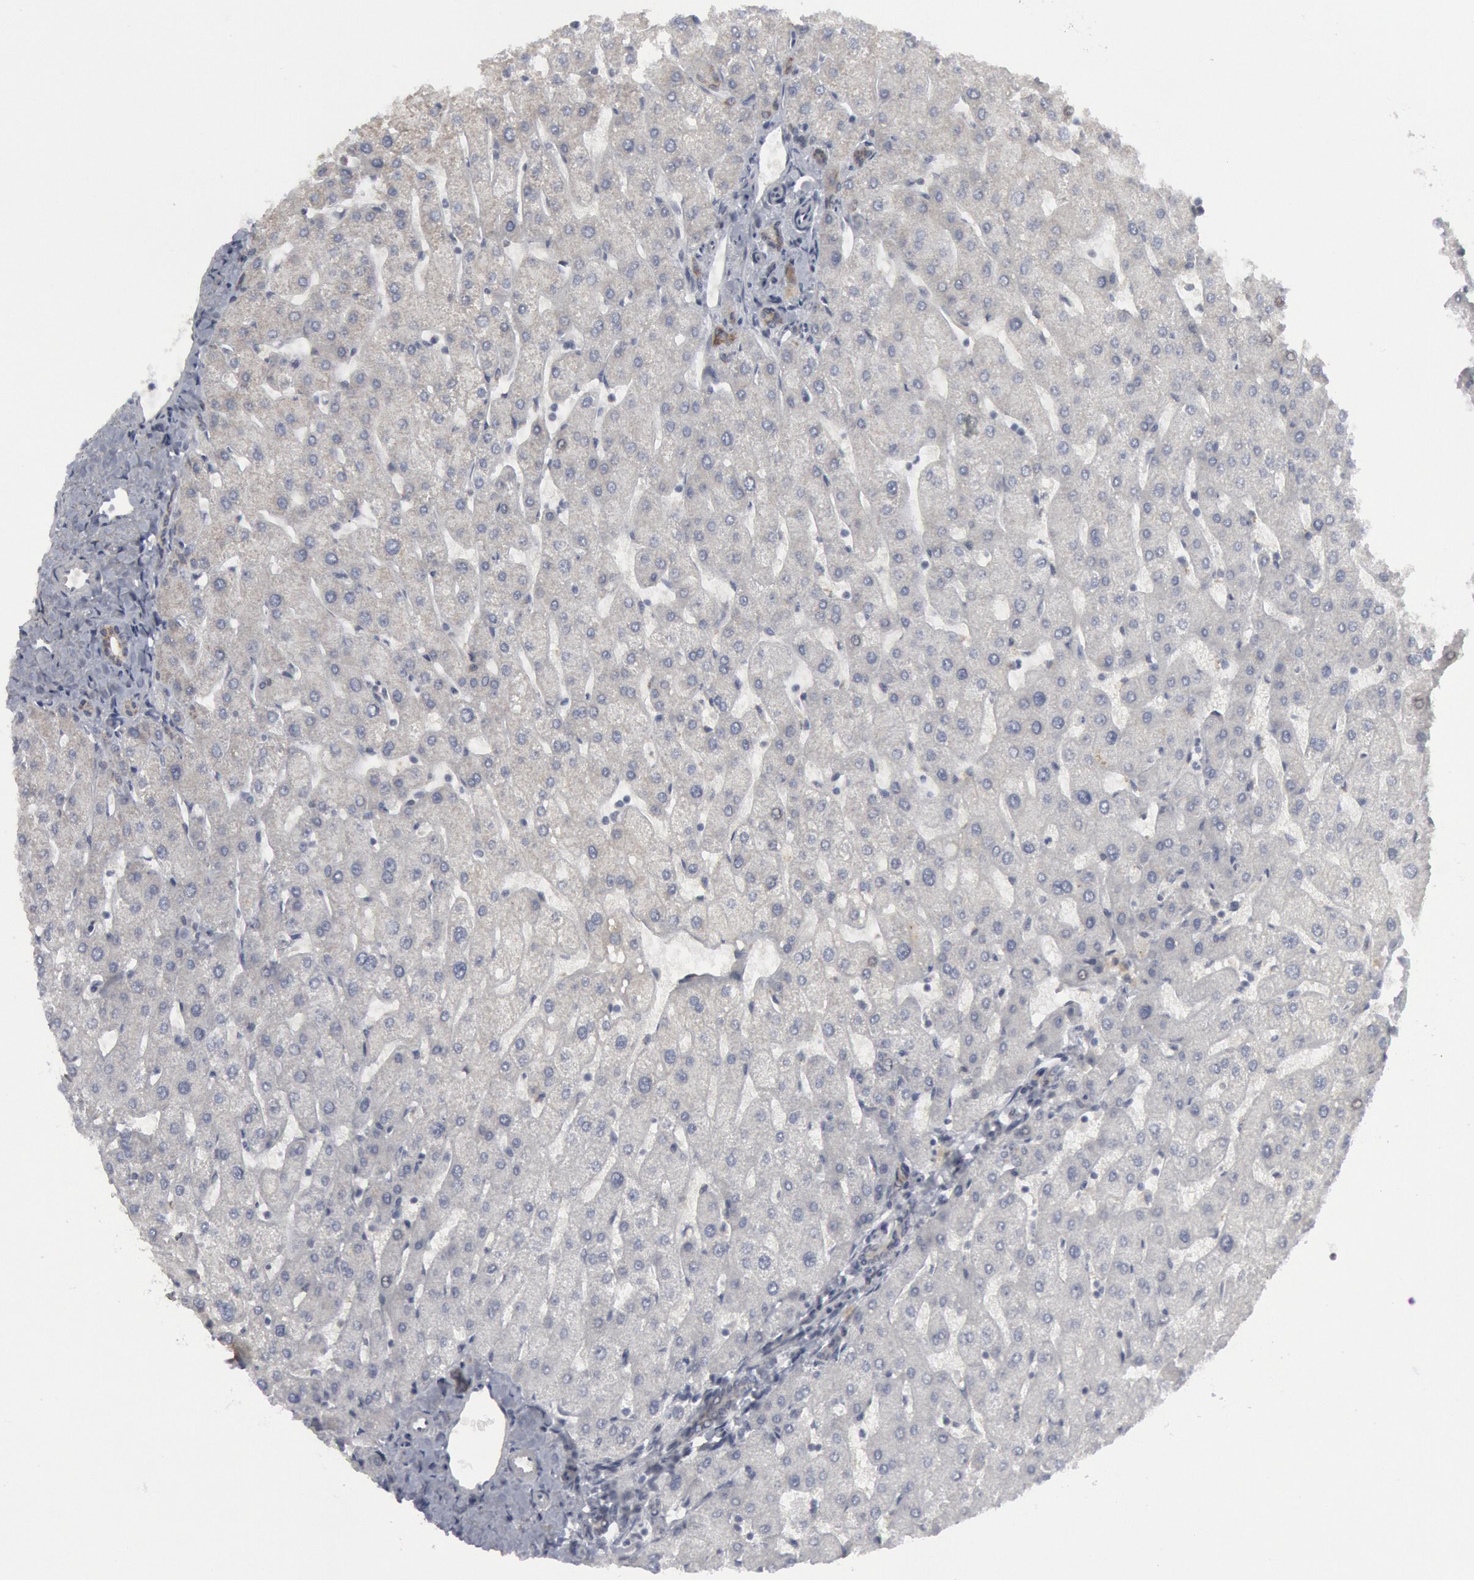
{"staining": {"intensity": "negative", "quantity": "none", "location": "none"}, "tissue": "liver", "cell_type": "Cholangiocytes", "image_type": "normal", "snomed": [{"axis": "morphology", "description": "Normal tissue, NOS"}, {"axis": "topography", "description": "Liver"}], "caption": "Immunohistochemistry (IHC) image of normal liver: liver stained with DAB (3,3'-diaminobenzidine) demonstrates no significant protein expression in cholangiocytes.", "gene": "CASP9", "patient": {"sex": "male", "age": 67}}